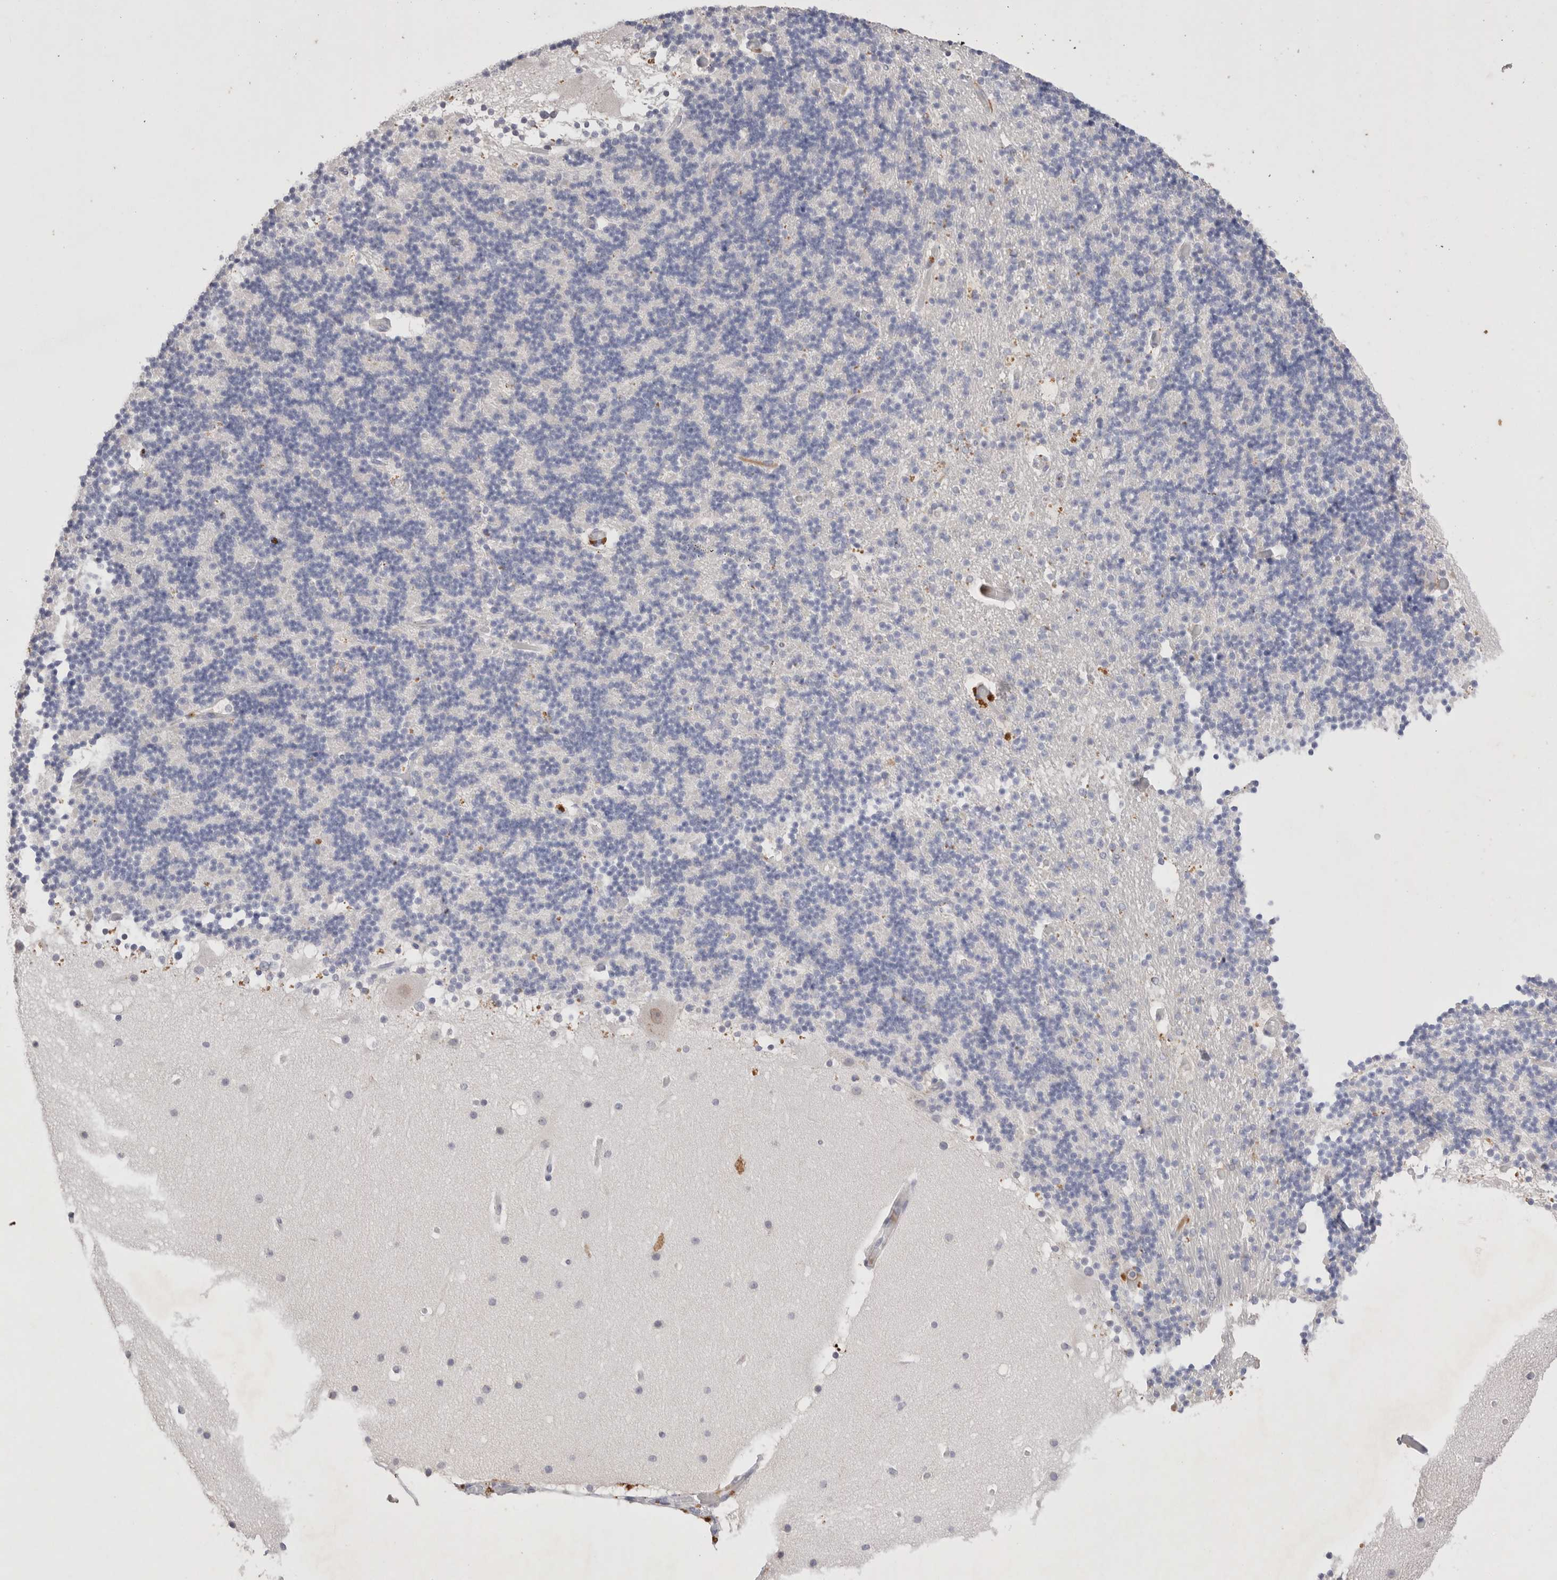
{"staining": {"intensity": "negative", "quantity": "none", "location": "none"}, "tissue": "cerebellum", "cell_type": "Cells in granular layer", "image_type": "normal", "snomed": [{"axis": "morphology", "description": "Normal tissue, NOS"}, {"axis": "topography", "description": "Cerebellum"}], "caption": "Cells in granular layer show no significant protein expression in unremarkable cerebellum. (Stains: DAB IHC with hematoxylin counter stain, Microscopy: brightfield microscopy at high magnification).", "gene": "EPCAM", "patient": {"sex": "male", "age": 57}}